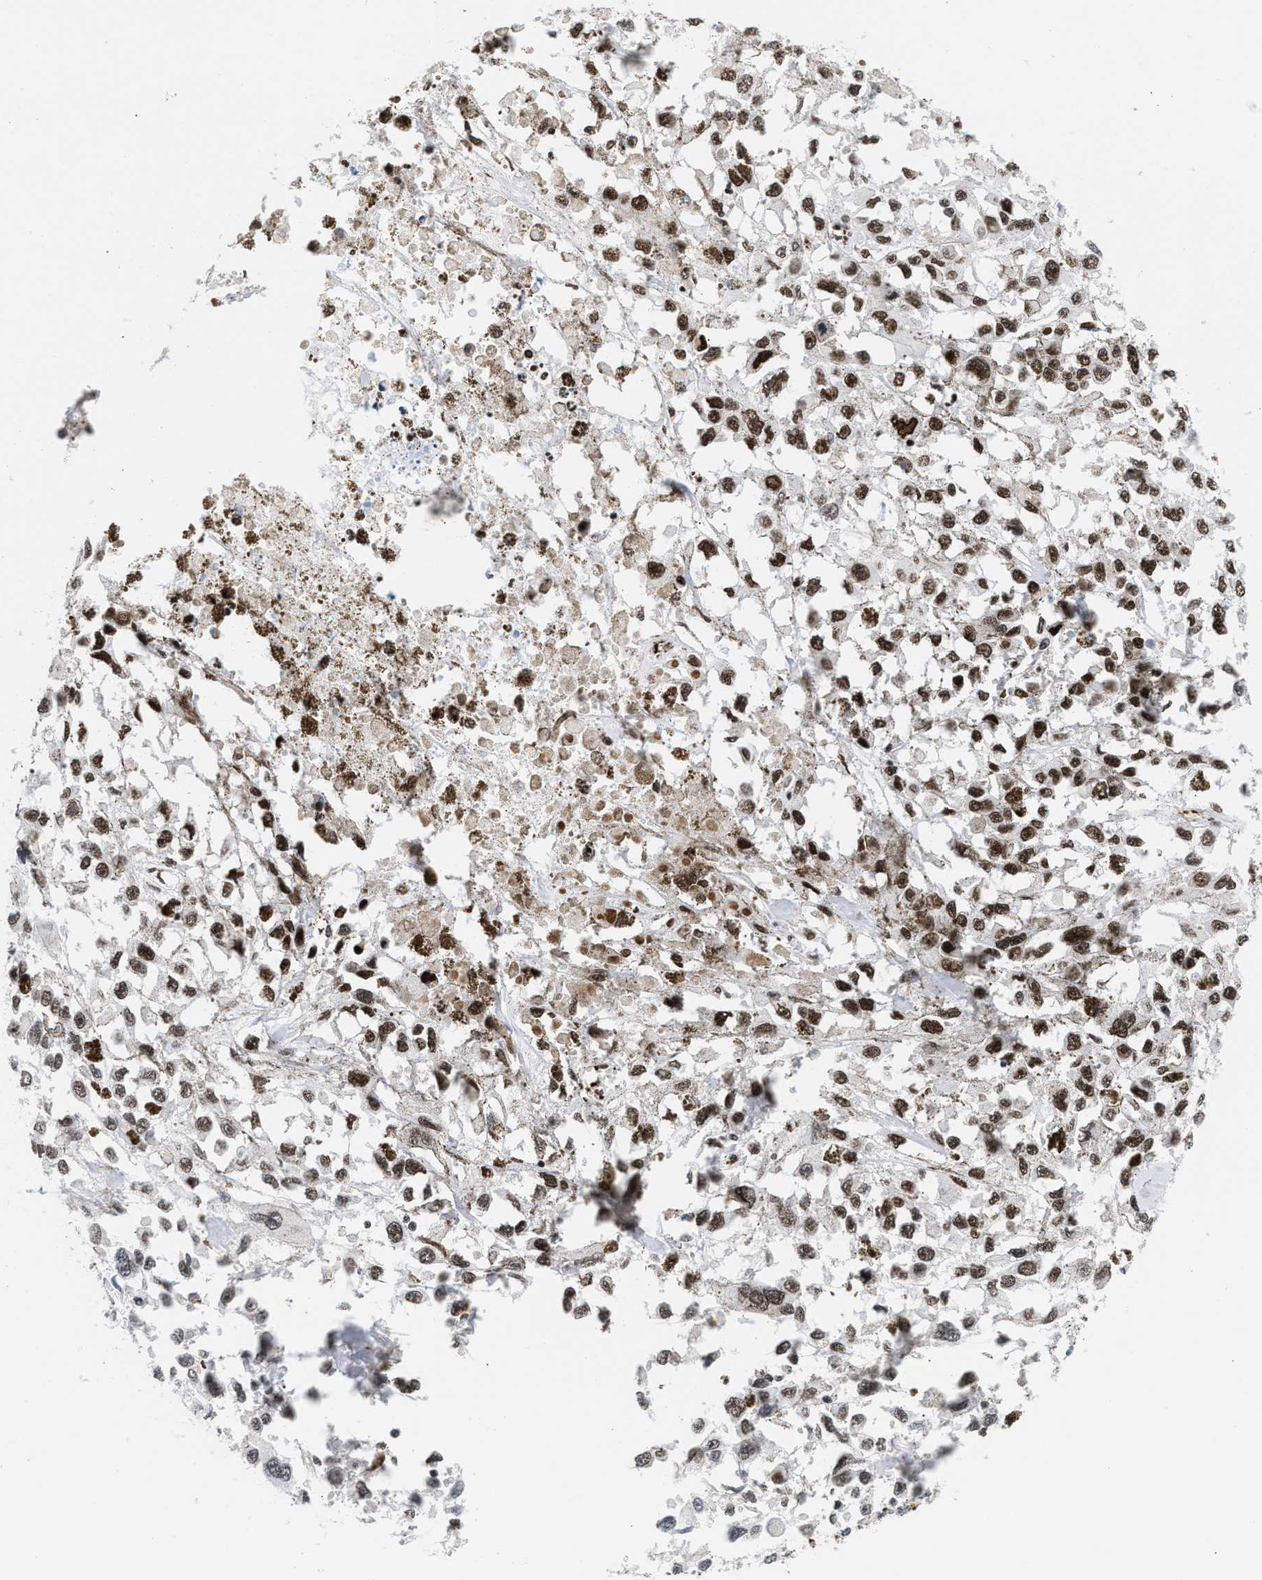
{"staining": {"intensity": "moderate", "quantity": "25%-75%", "location": "nuclear"}, "tissue": "melanoma", "cell_type": "Tumor cells", "image_type": "cancer", "snomed": [{"axis": "morphology", "description": "Malignant melanoma, Metastatic site"}, {"axis": "topography", "description": "Lymph node"}], "caption": "Tumor cells exhibit moderate nuclear expression in about 25%-75% of cells in malignant melanoma (metastatic site).", "gene": "RAD21", "patient": {"sex": "male", "age": 59}}